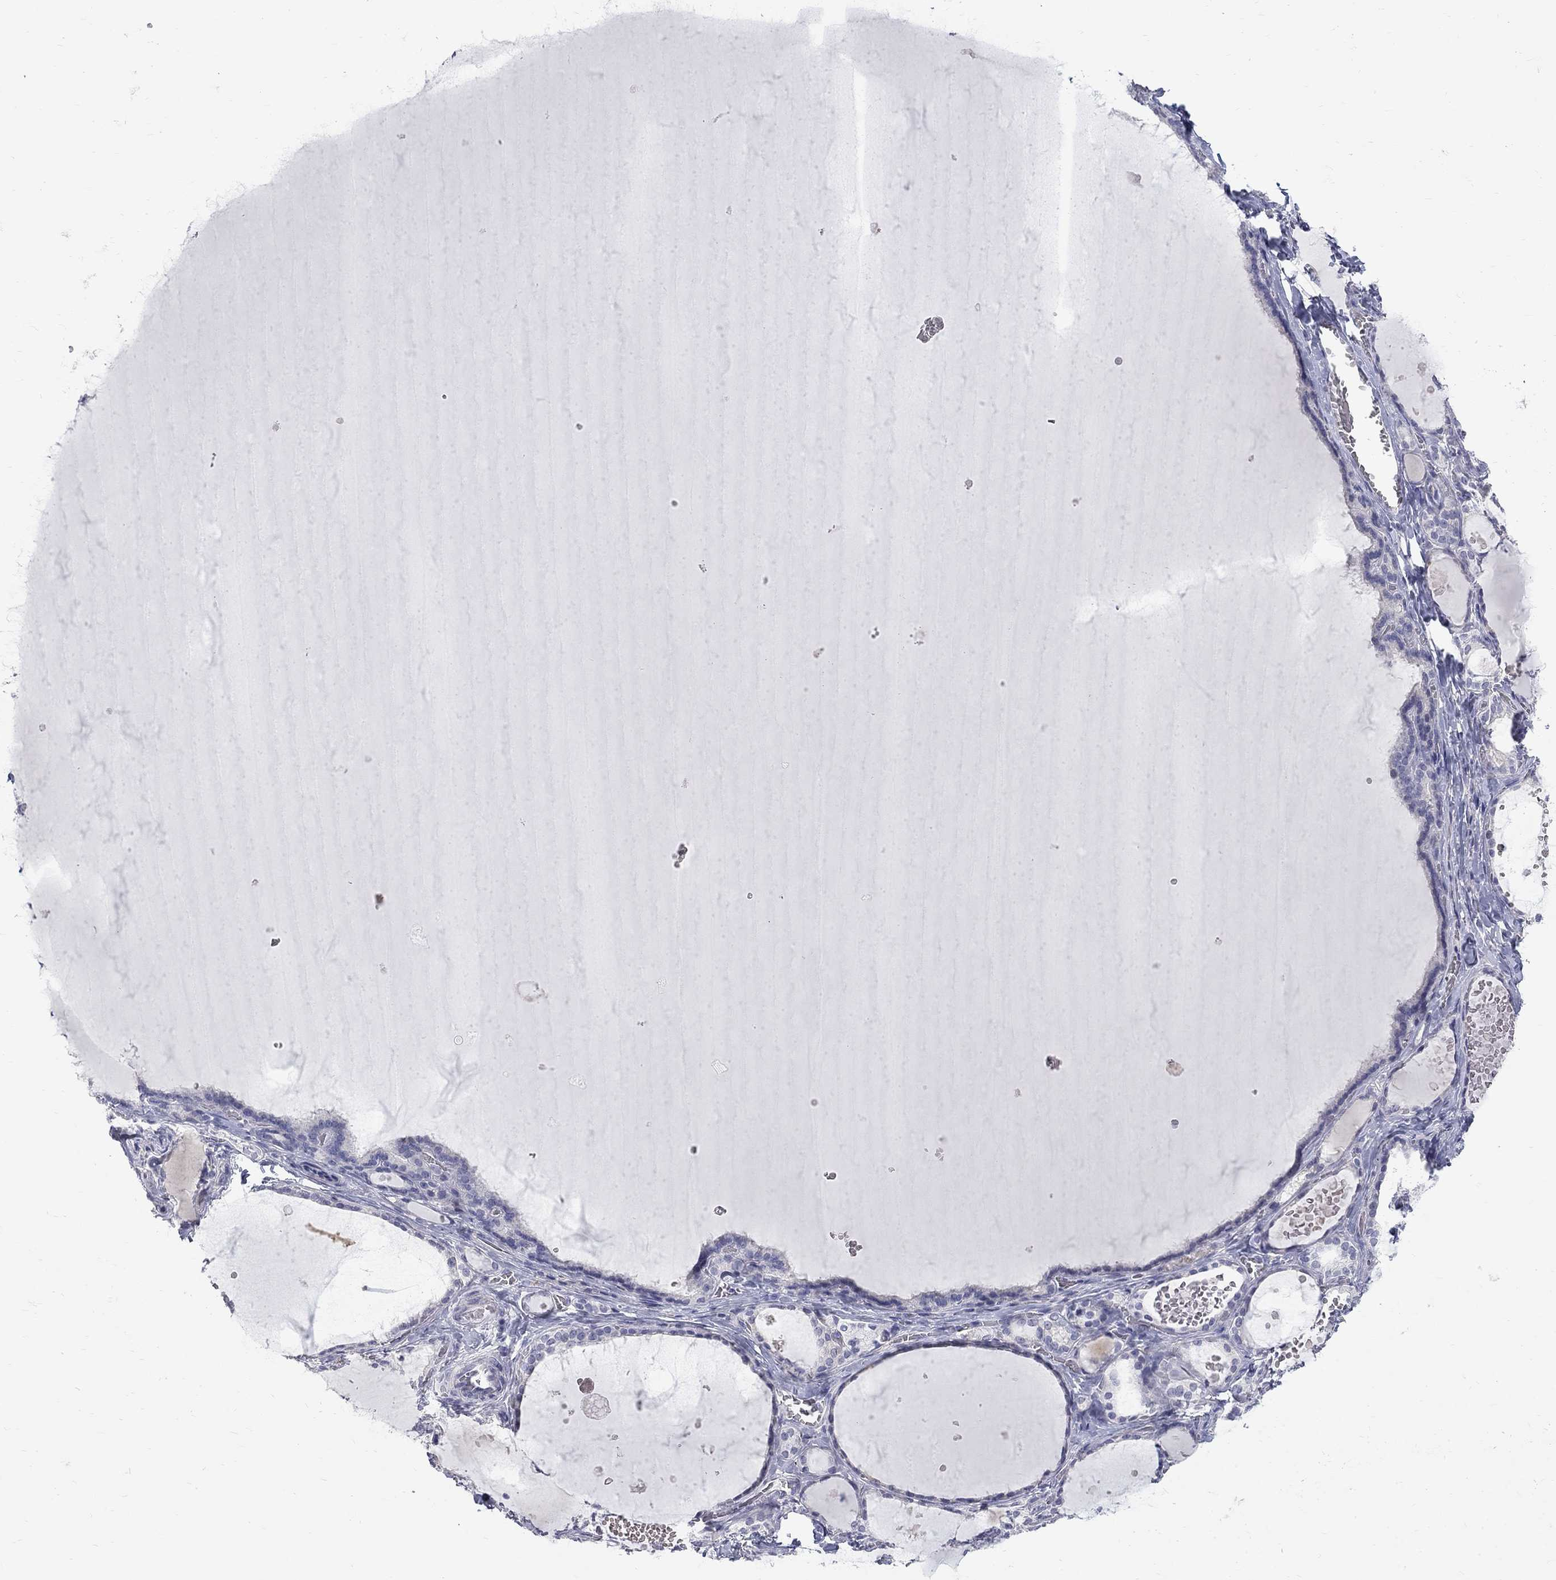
{"staining": {"intensity": "negative", "quantity": "none", "location": "none"}, "tissue": "thyroid gland", "cell_type": "Glandular cells", "image_type": "normal", "snomed": [{"axis": "morphology", "description": "Normal tissue, NOS"}, {"axis": "topography", "description": "Thyroid gland"}], "caption": "Glandular cells are negative for protein expression in benign human thyroid gland. (DAB IHC visualized using brightfield microscopy, high magnification).", "gene": "CTNND2", "patient": {"sex": "female", "age": 56}}